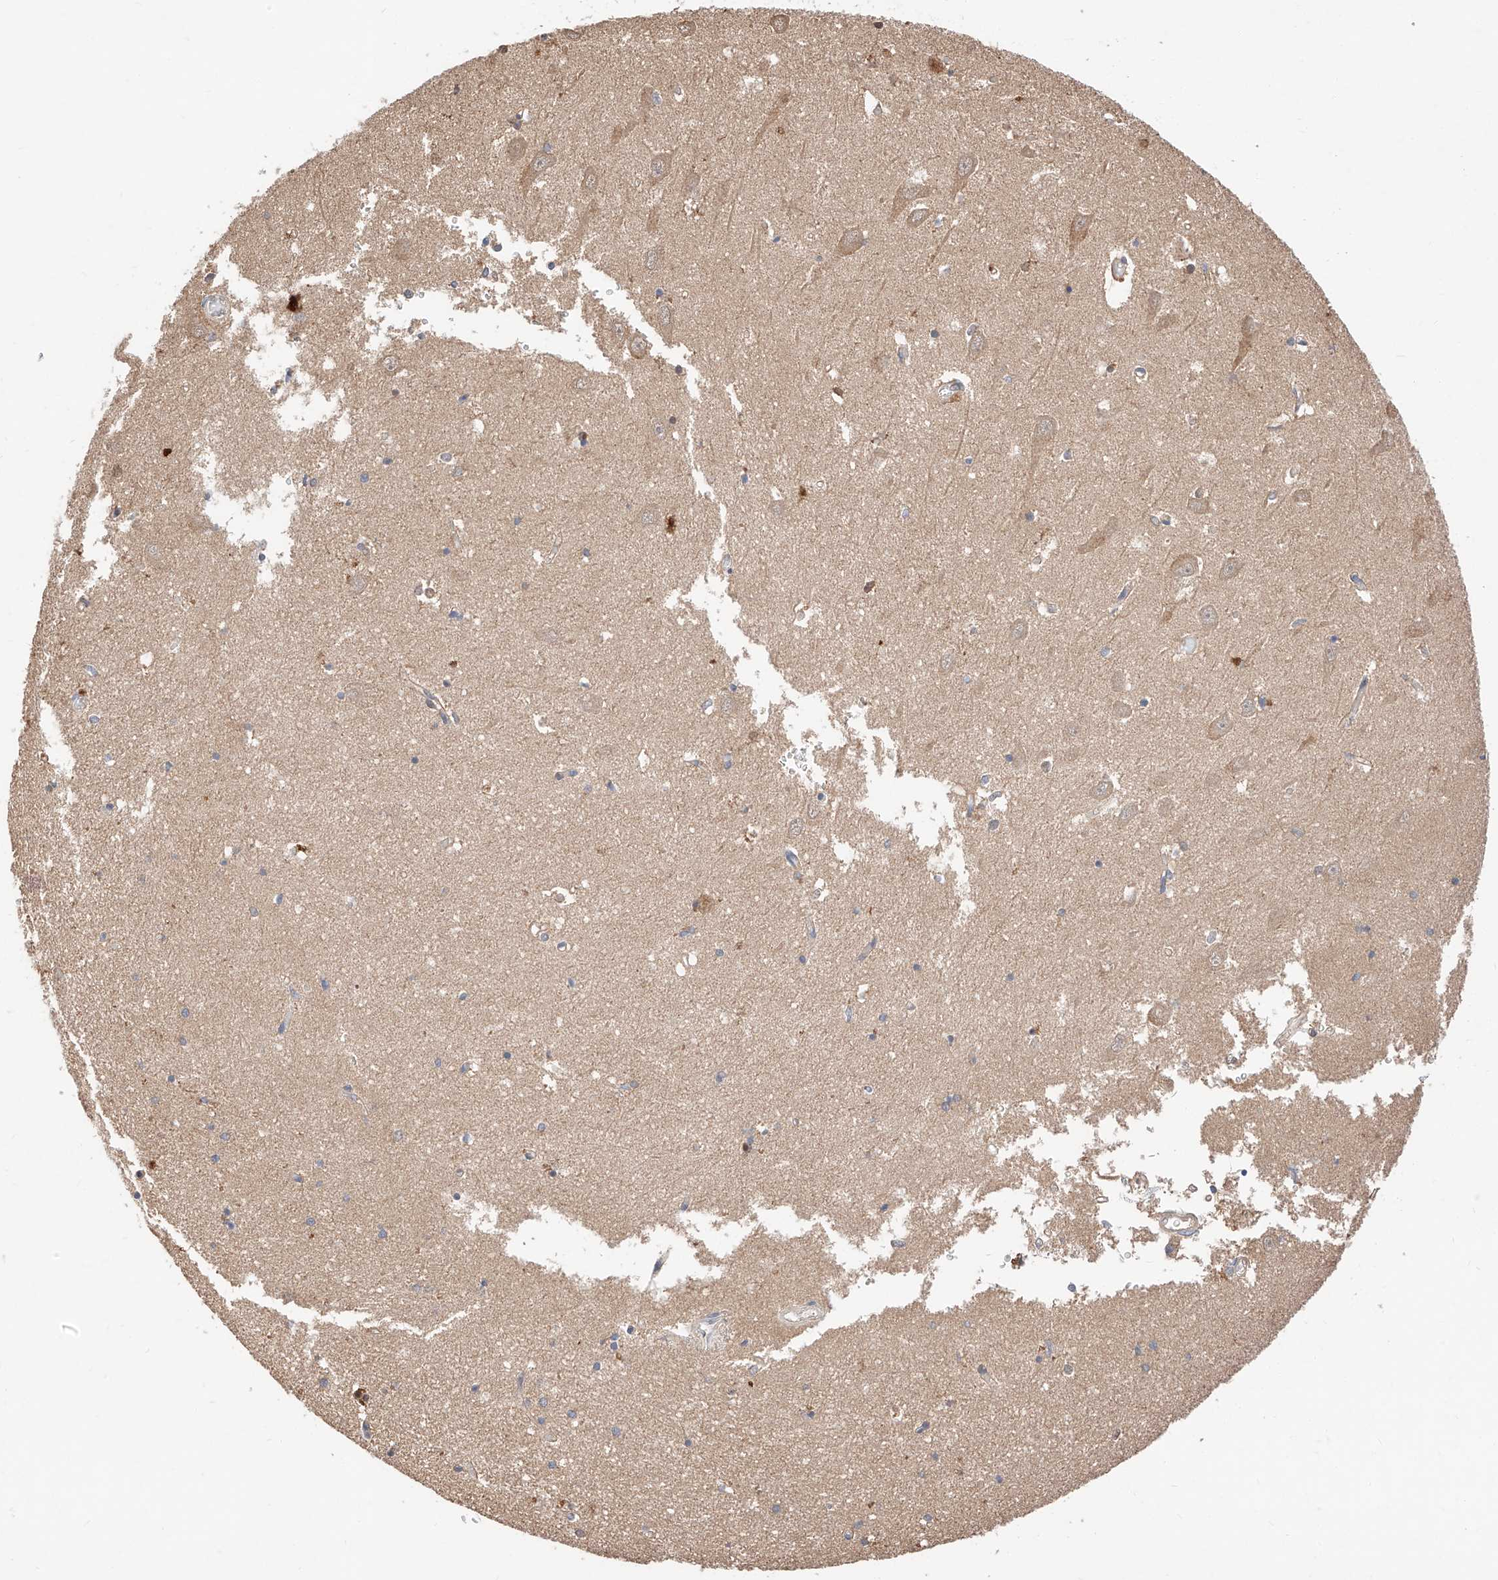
{"staining": {"intensity": "weak", "quantity": "<25%", "location": "cytoplasmic/membranous,nuclear"}, "tissue": "hippocampus", "cell_type": "Glial cells", "image_type": "normal", "snomed": [{"axis": "morphology", "description": "Normal tissue, NOS"}, {"axis": "topography", "description": "Hippocampus"}], "caption": "This is a image of IHC staining of normal hippocampus, which shows no staining in glial cells. (Brightfield microscopy of DAB (3,3'-diaminobenzidine) IHC at high magnification).", "gene": "ZSCAN4", "patient": {"sex": "male", "age": 70}}